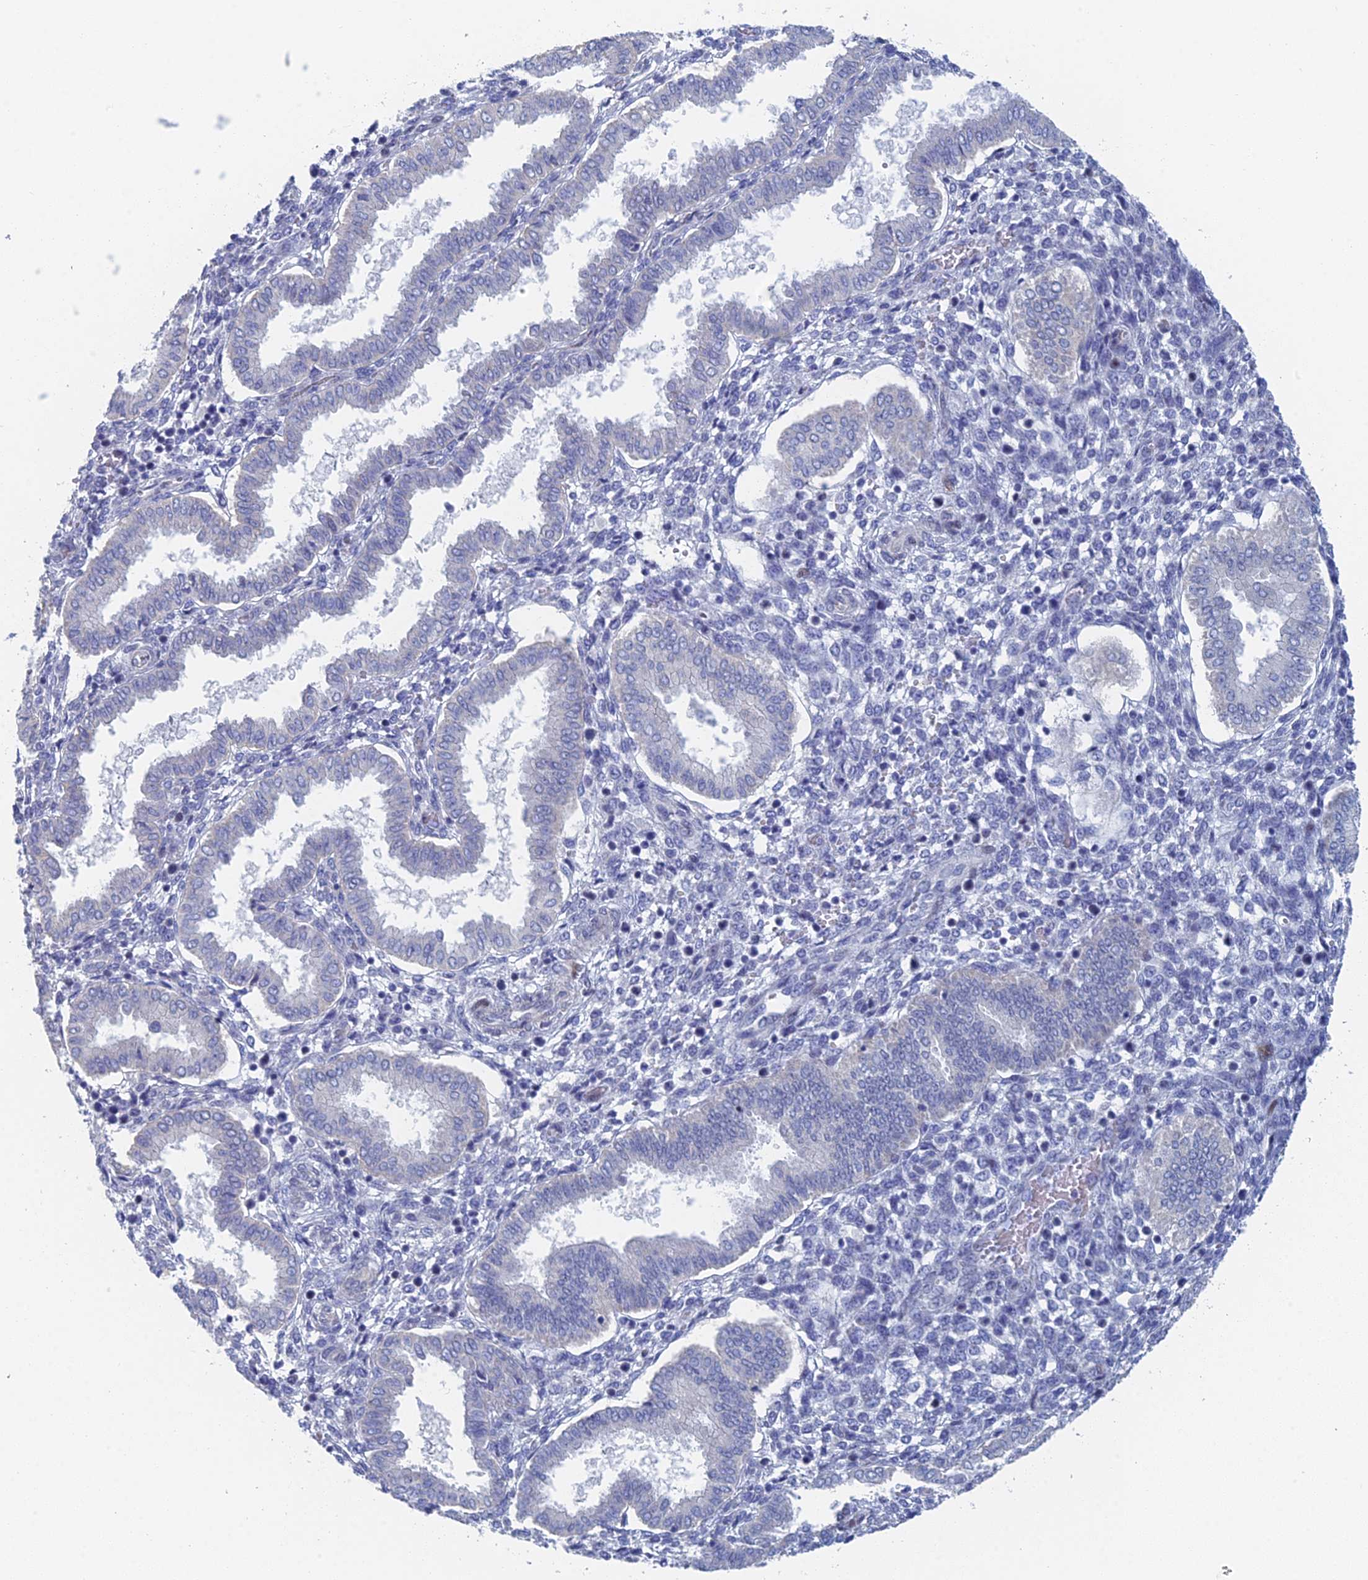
{"staining": {"intensity": "negative", "quantity": "none", "location": "none"}, "tissue": "endometrium", "cell_type": "Cells in endometrial stroma", "image_type": "normal", "snomed": [{"axis": "morphology", "description": "Normal tissue, NOS"}, {"axis": "topography", "description": "Endometrium"}], "caption": "Cells in endometrial stroma show no significant protein staining in benign endometrium. Nuclei are stained in blue.", "gene": "DRGX", "patient": {"sex": "female", "age": 24}}